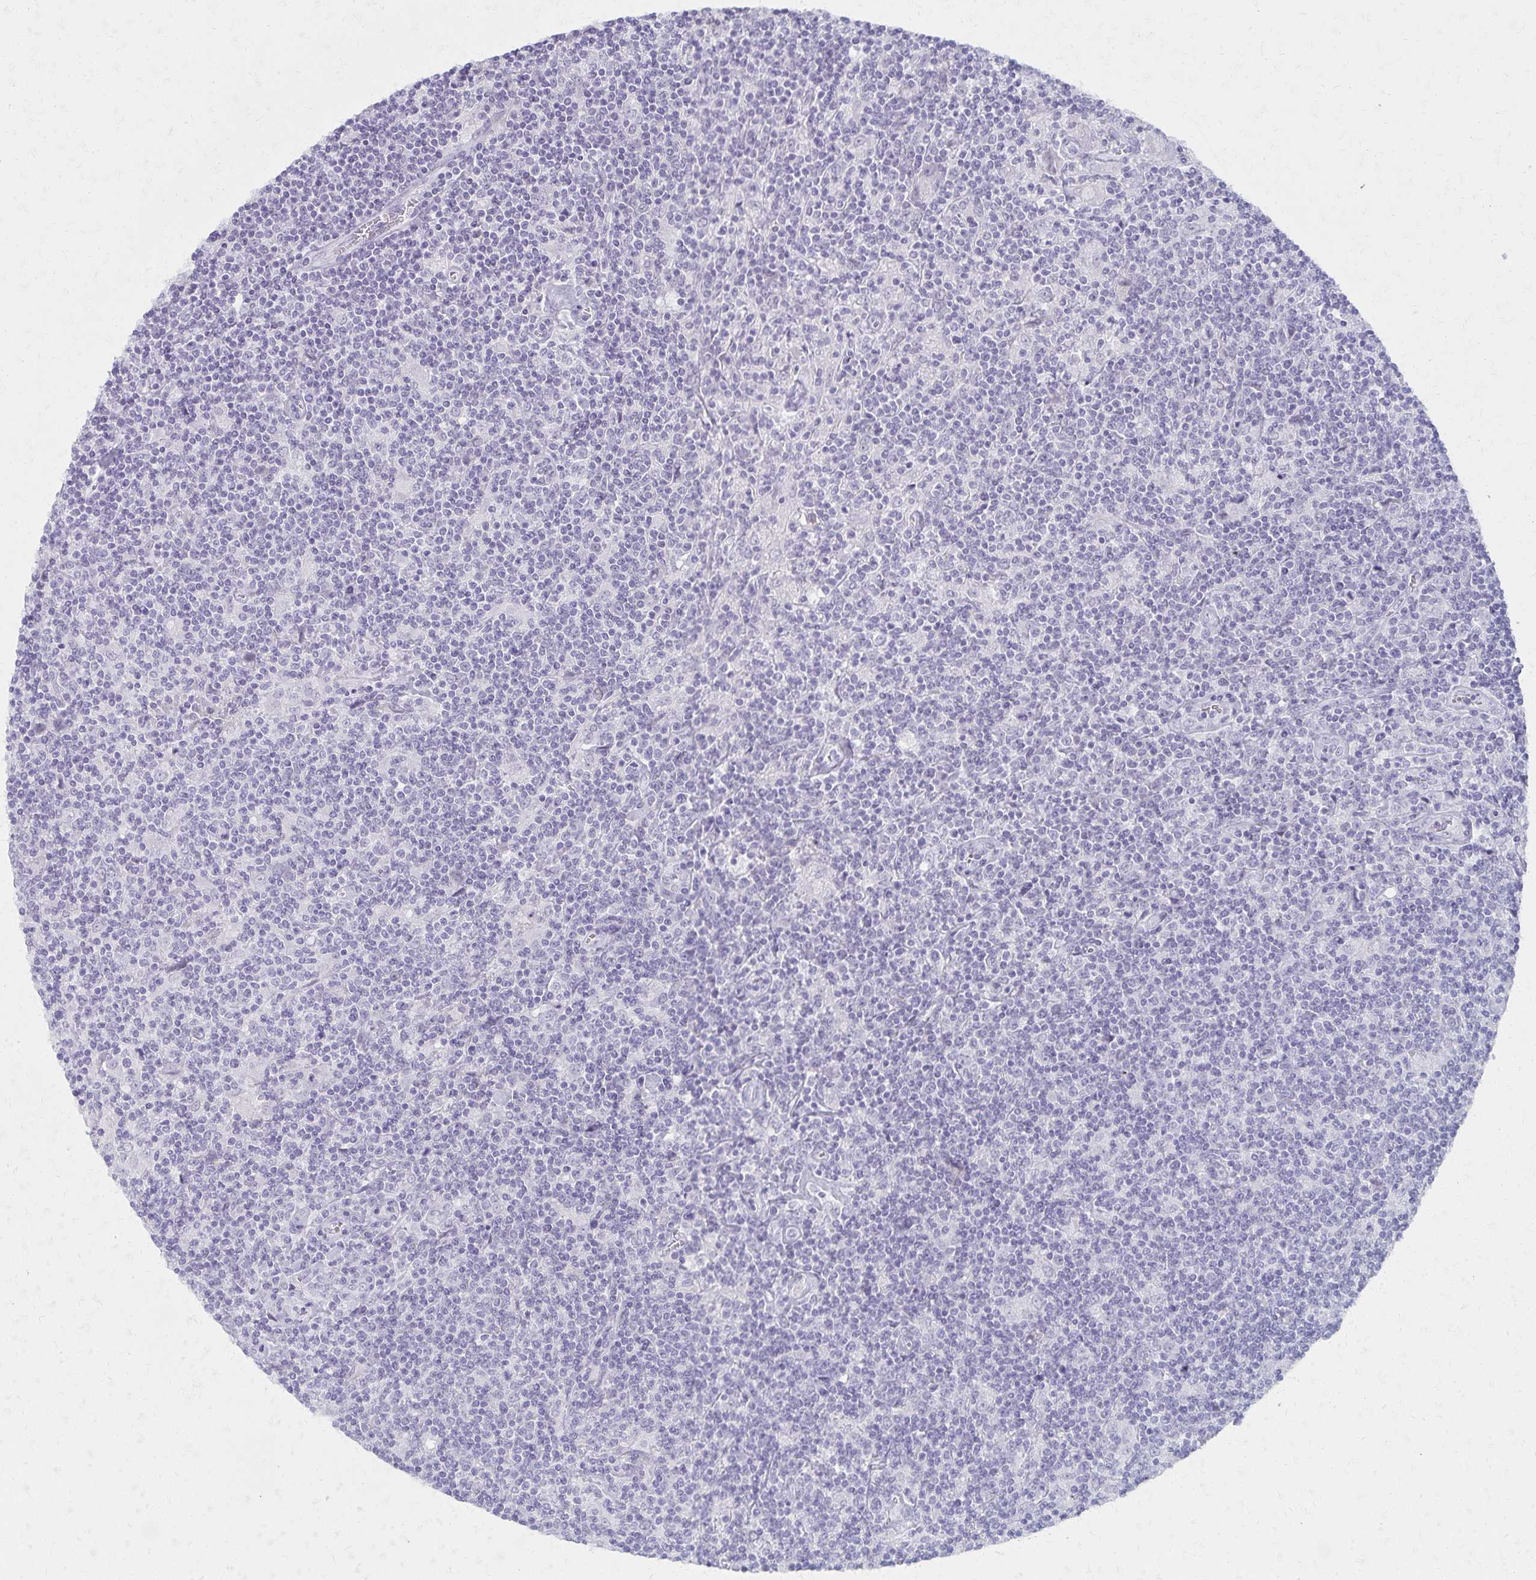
{"staining": {"intensity": "negative", "quantity": "none", "location": "none"}, "tissue": "lymphoma", "cell_type": "Tumor cells", "image_type": "cancer", "snomed": [{"axis": "morphology", "description": "Hodgkin's disease, NOS"}, {"axis": "topography", "description": "Lymph node"}], "caption": "High magnification brightfield microscopy of lymphoma stained with DAB (brown) and counterstained with hematoxylin (blue): tumor cells show no significant staining.", "gene": "MORC4", "patient": {"sex": "male", "age": 40}}